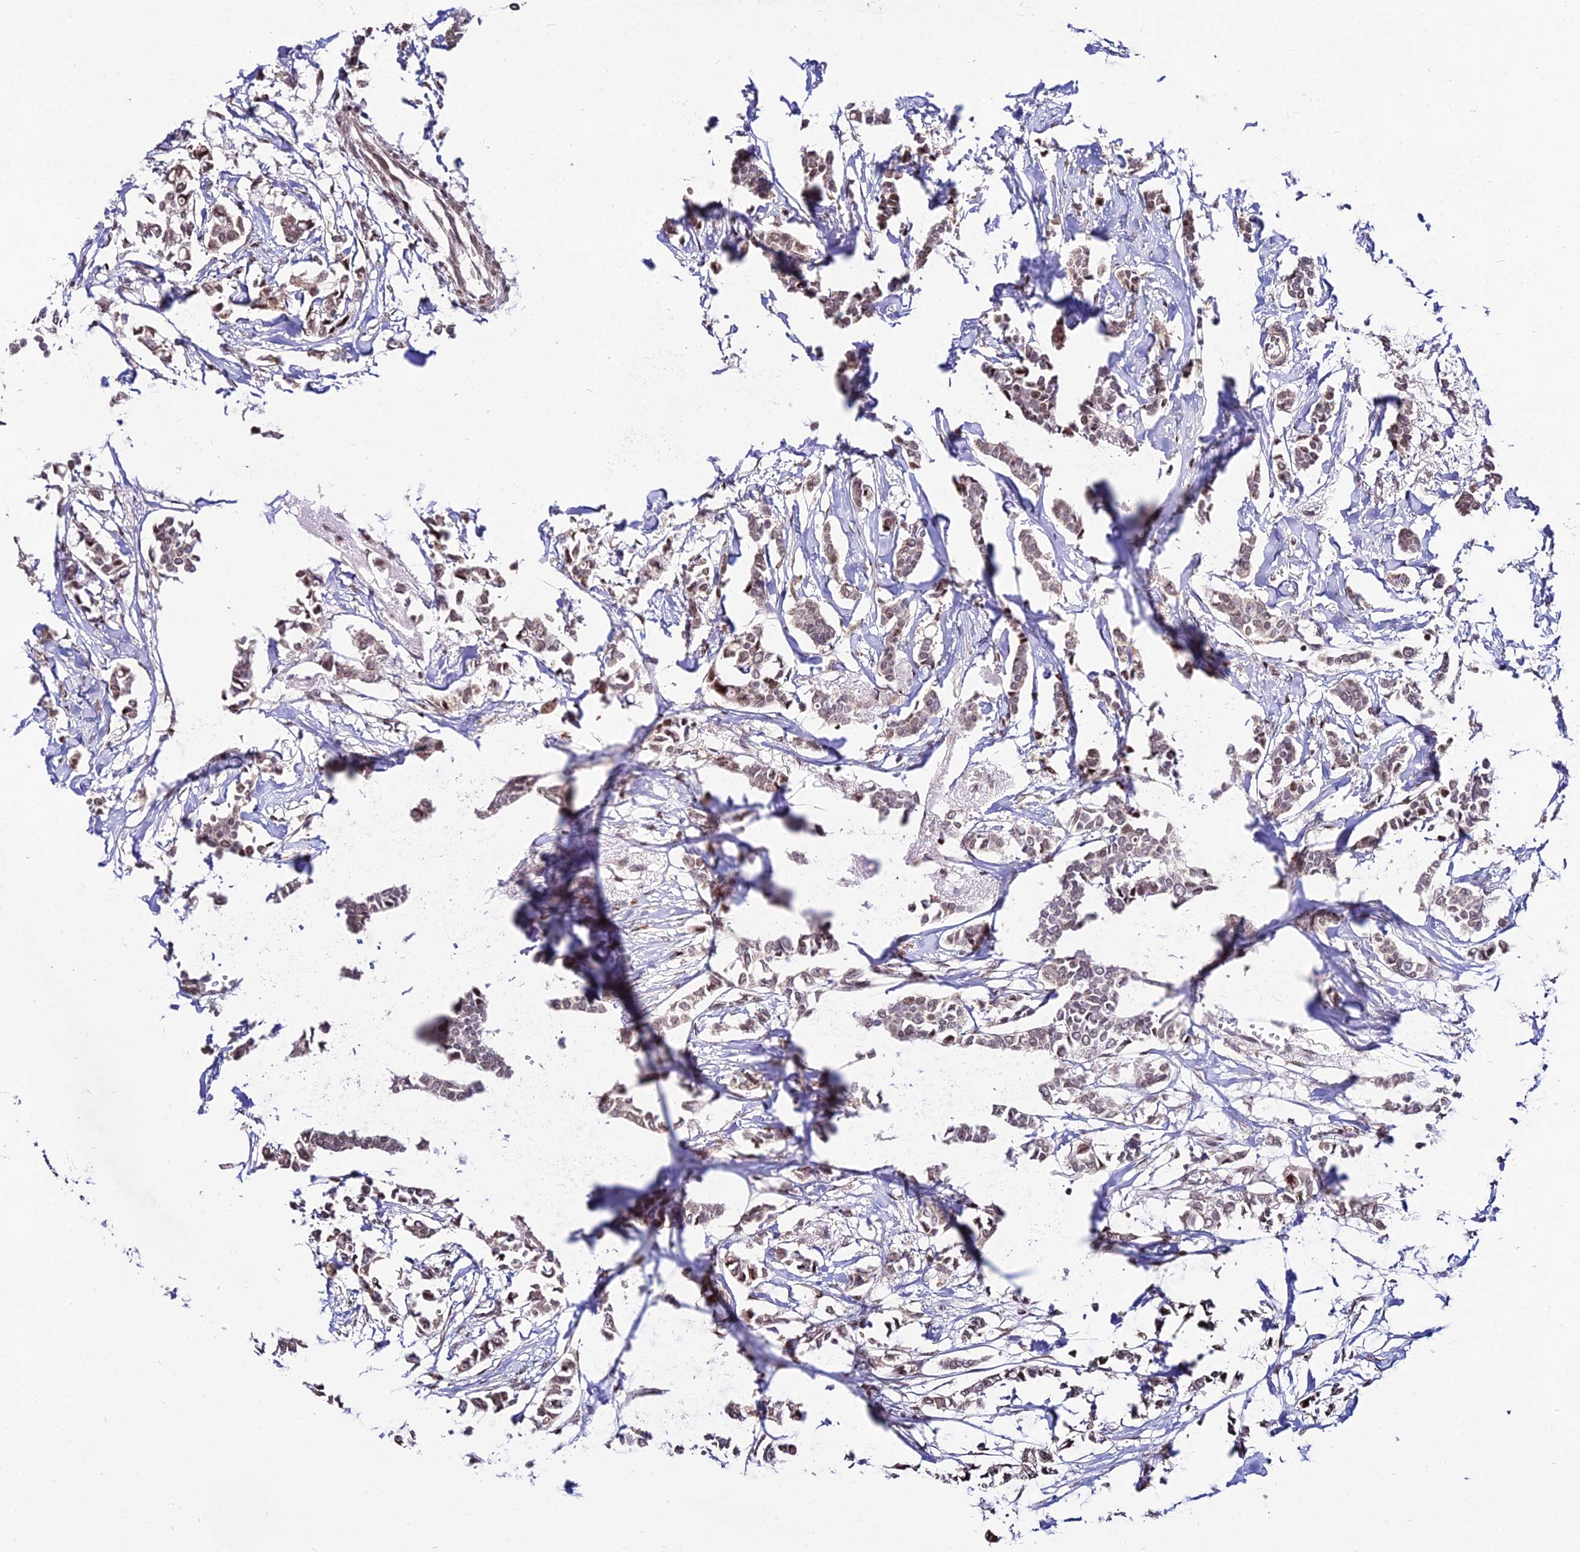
{"staining": {"intensity": "weak", "quantity": "25%-75%", "location": "cytoplasmic/membranous"}, "tissue": "breast cancer", "cell_type": "Tumor cells", "image_type": "cancer", "snomed": [{"axis": "morphology", "description": "Duct carcinoma"}, {"axis": "topography", "description": "Breast"}], "caption": "A histopathology image of human breast cancer stained for a protein shows weak cytoplasmic/membranous brown staining in tumor cells. The staining is performed using DAB (3,3'-diaminobenzidine) brown chromogen to label protein expression. The nuclei are counter-stained blue using hematoxylin.", "gene": "CIB3", "patient": {"sex": "female", "age": 41}}